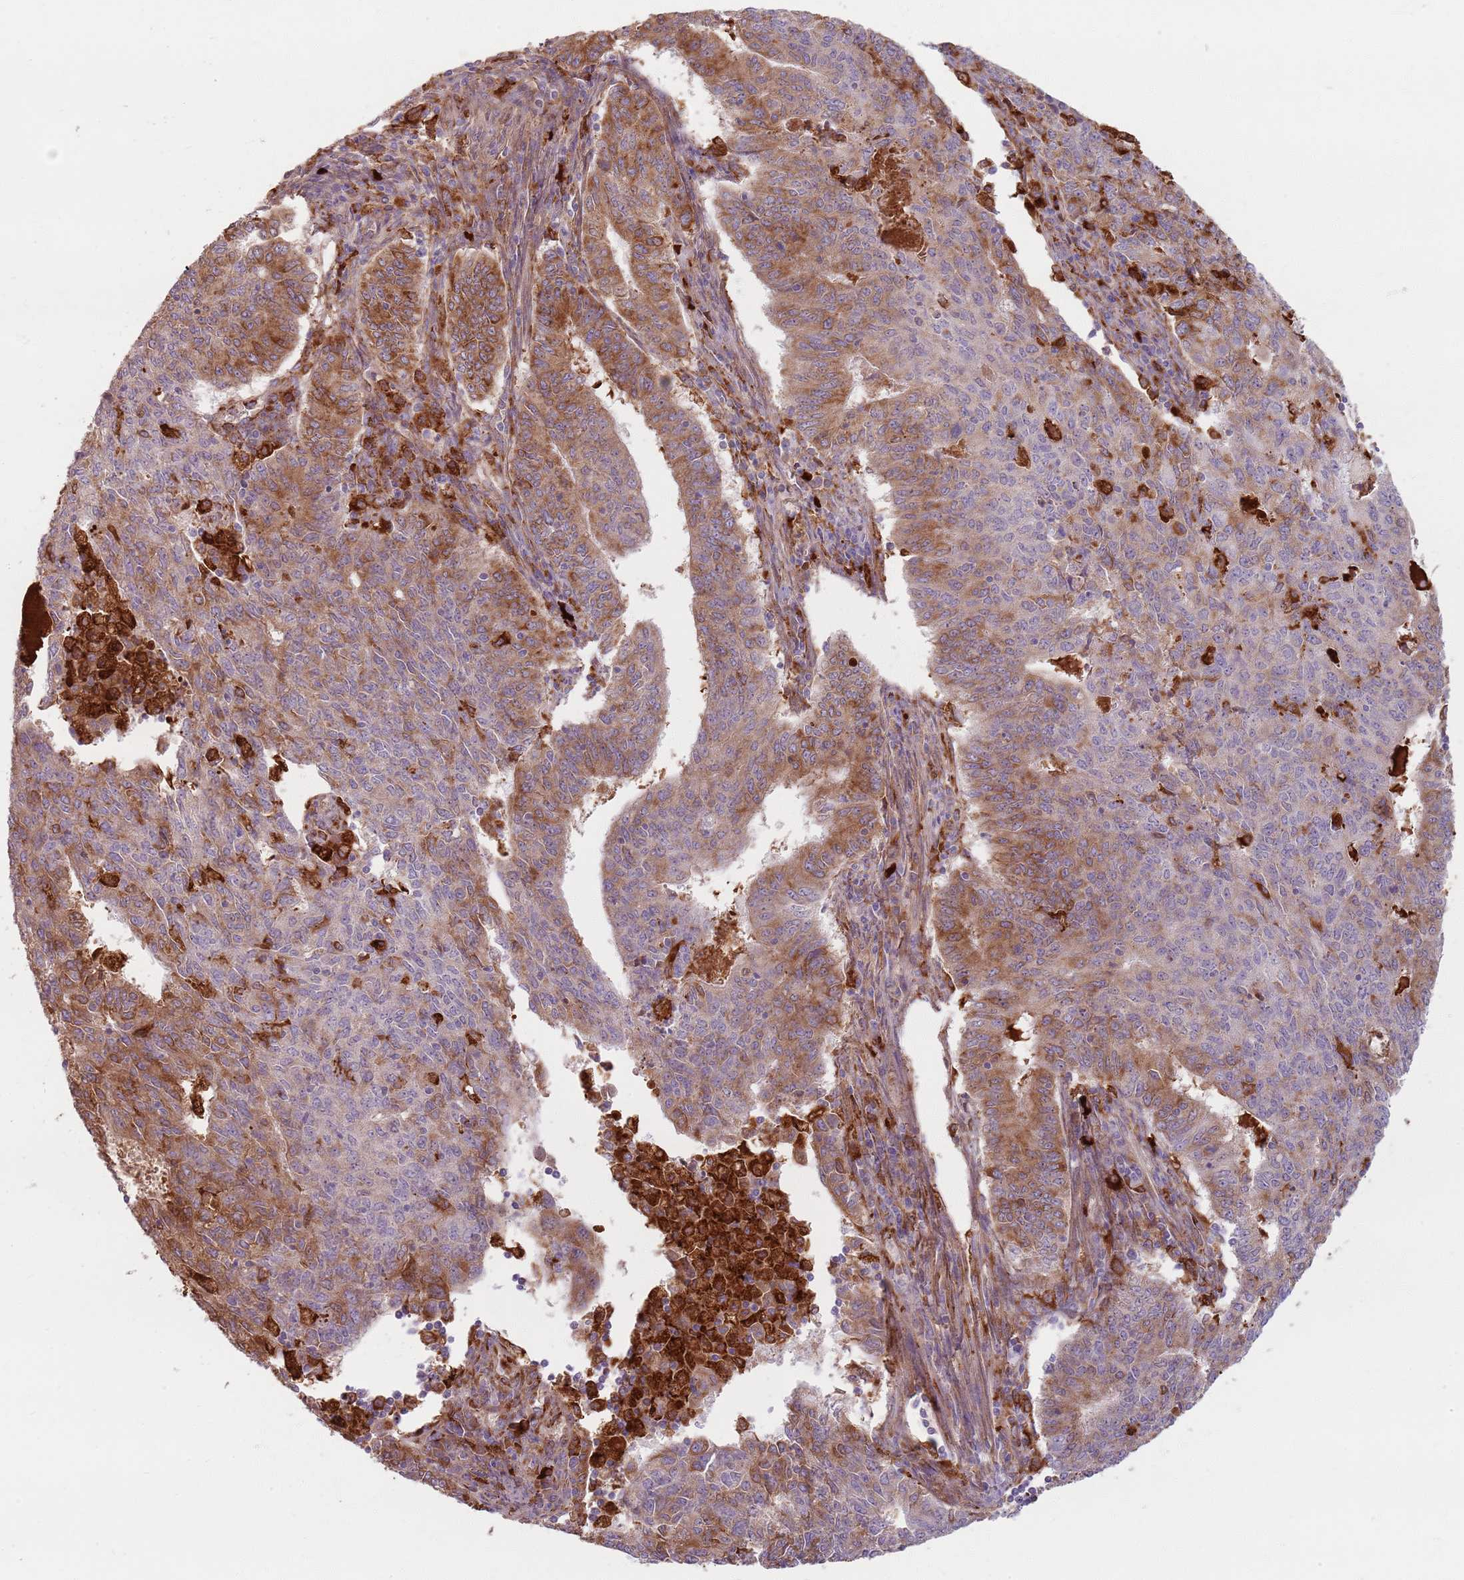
{"staining": {"intensity": "moderate", "quantity": ">75%", "location": "cytoplasmic/membranous"}, "tissue": "endometrial cancer", "cell_type": "Tumor cells", "image_type": "cancer", "snomed": [{"axis": "morphology", "description": "Adenocarcinoma, NOS"}, {"axis": "topography", "description": "Endometrium"}], "caption": "IHC image of human endometrial cancer (adenocarcinoma) stained for a protein (brown), which shows medium levels of moderate cytoplasmic/membranous expression in approximately >75% of tumor cells.", "gene": "COLGALT1", "patient": {"sex": "female", "age": 59}}